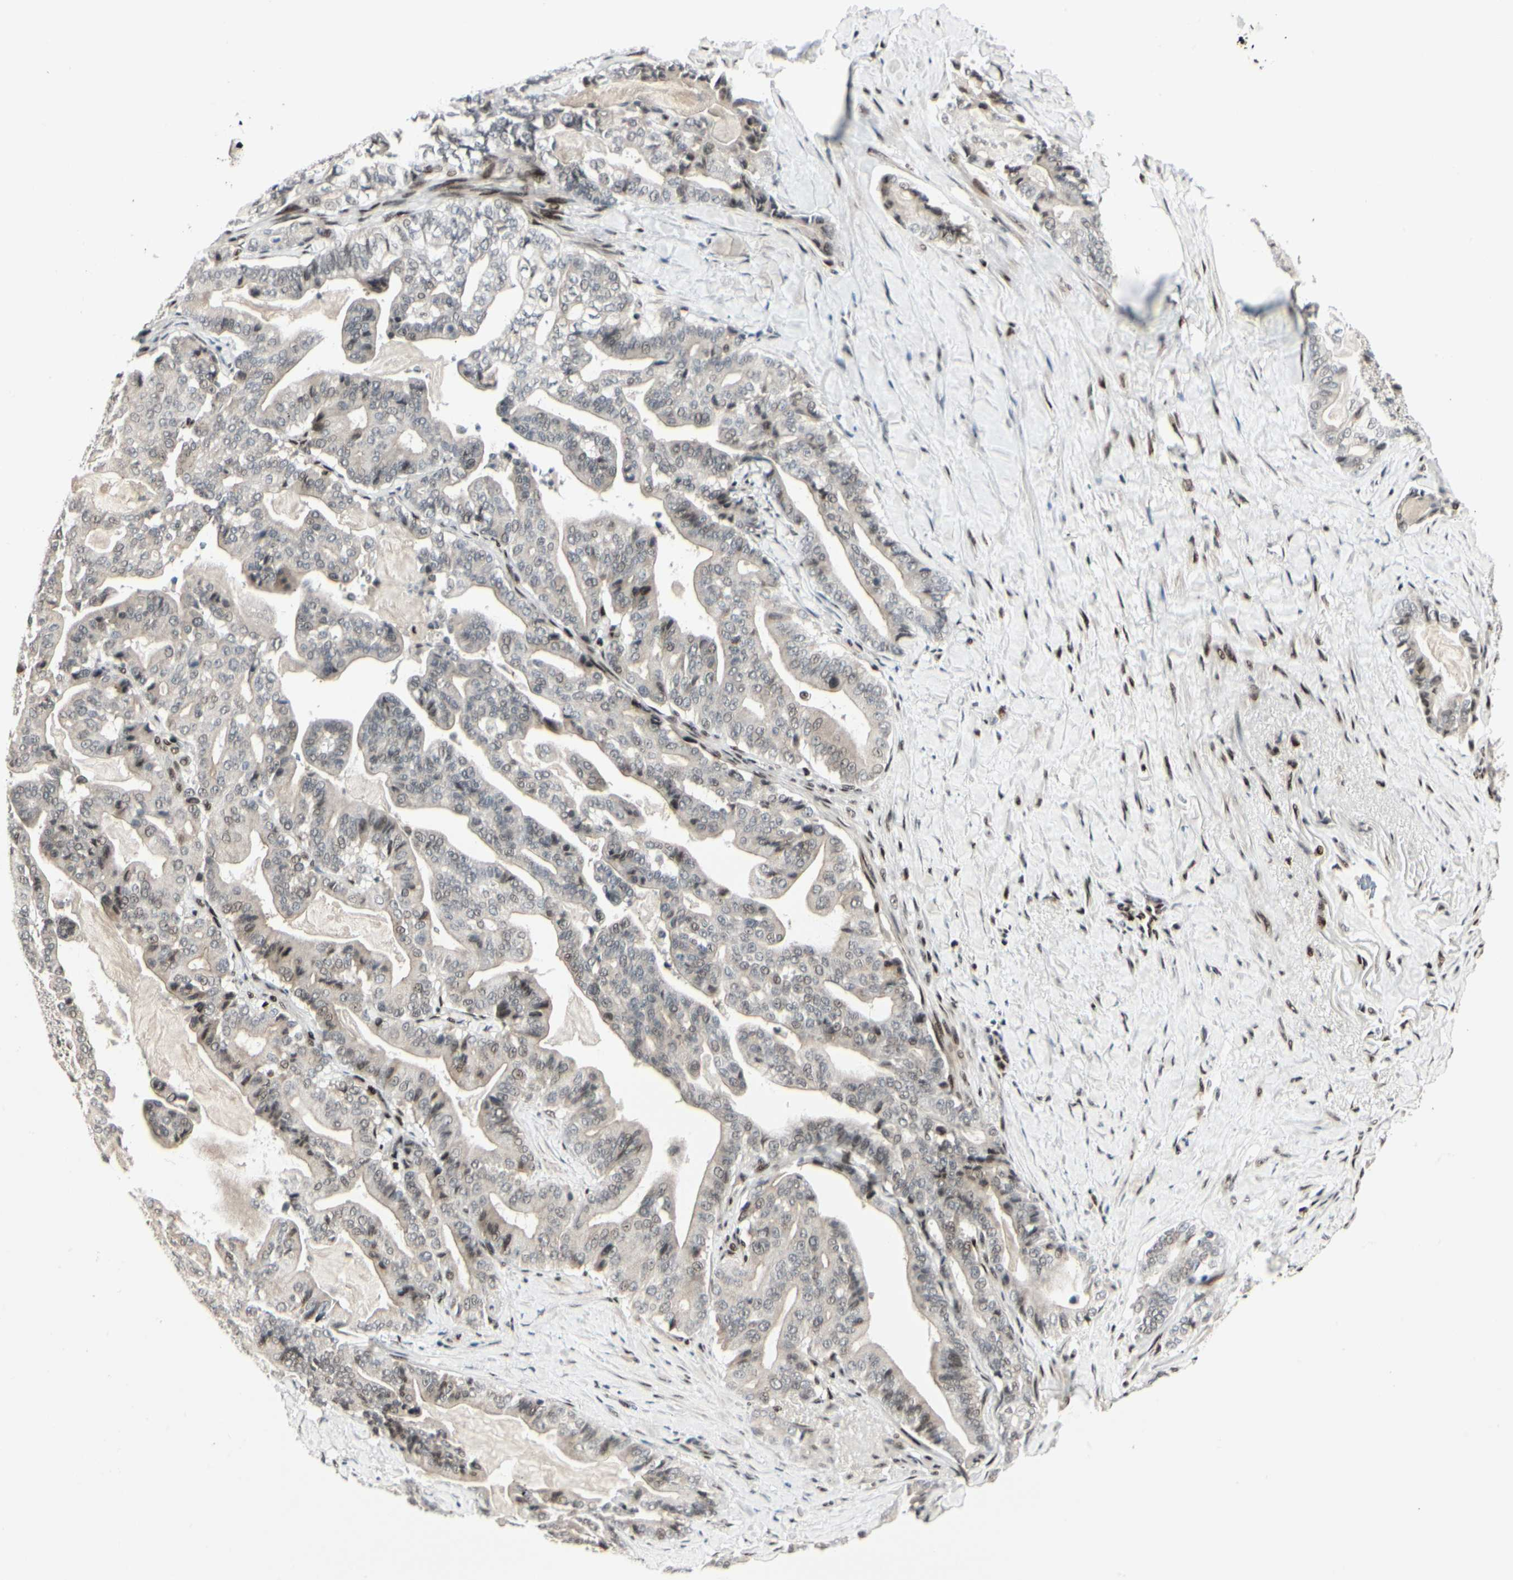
{"staining": {"intensity": "moderate", "quantity": "<25%", "location": "nuclear"}, "tissue": "pancreatic cancer", "cell_type": "Tumor cells", "image_type": "cancer", "snomed": [{"axis": "morphology", "description": "Adenocarcinoma, NOS"}, {"axis": "topography", "description": "Pancreas"}], "caption": "Immunohistochemistry (IHC) staining of pancreatic cancer, which displays low levels of moderate nuclear positivity in approximately <25% of tumor cells indicating moderate nuclear protein staining. The staining was performed using DAB (brown) for protein detection and nuclei were counterstained in hematoxylin (blue).", "gene": "FOXJ2", "patient": {"sex": "male", "age": 63}}